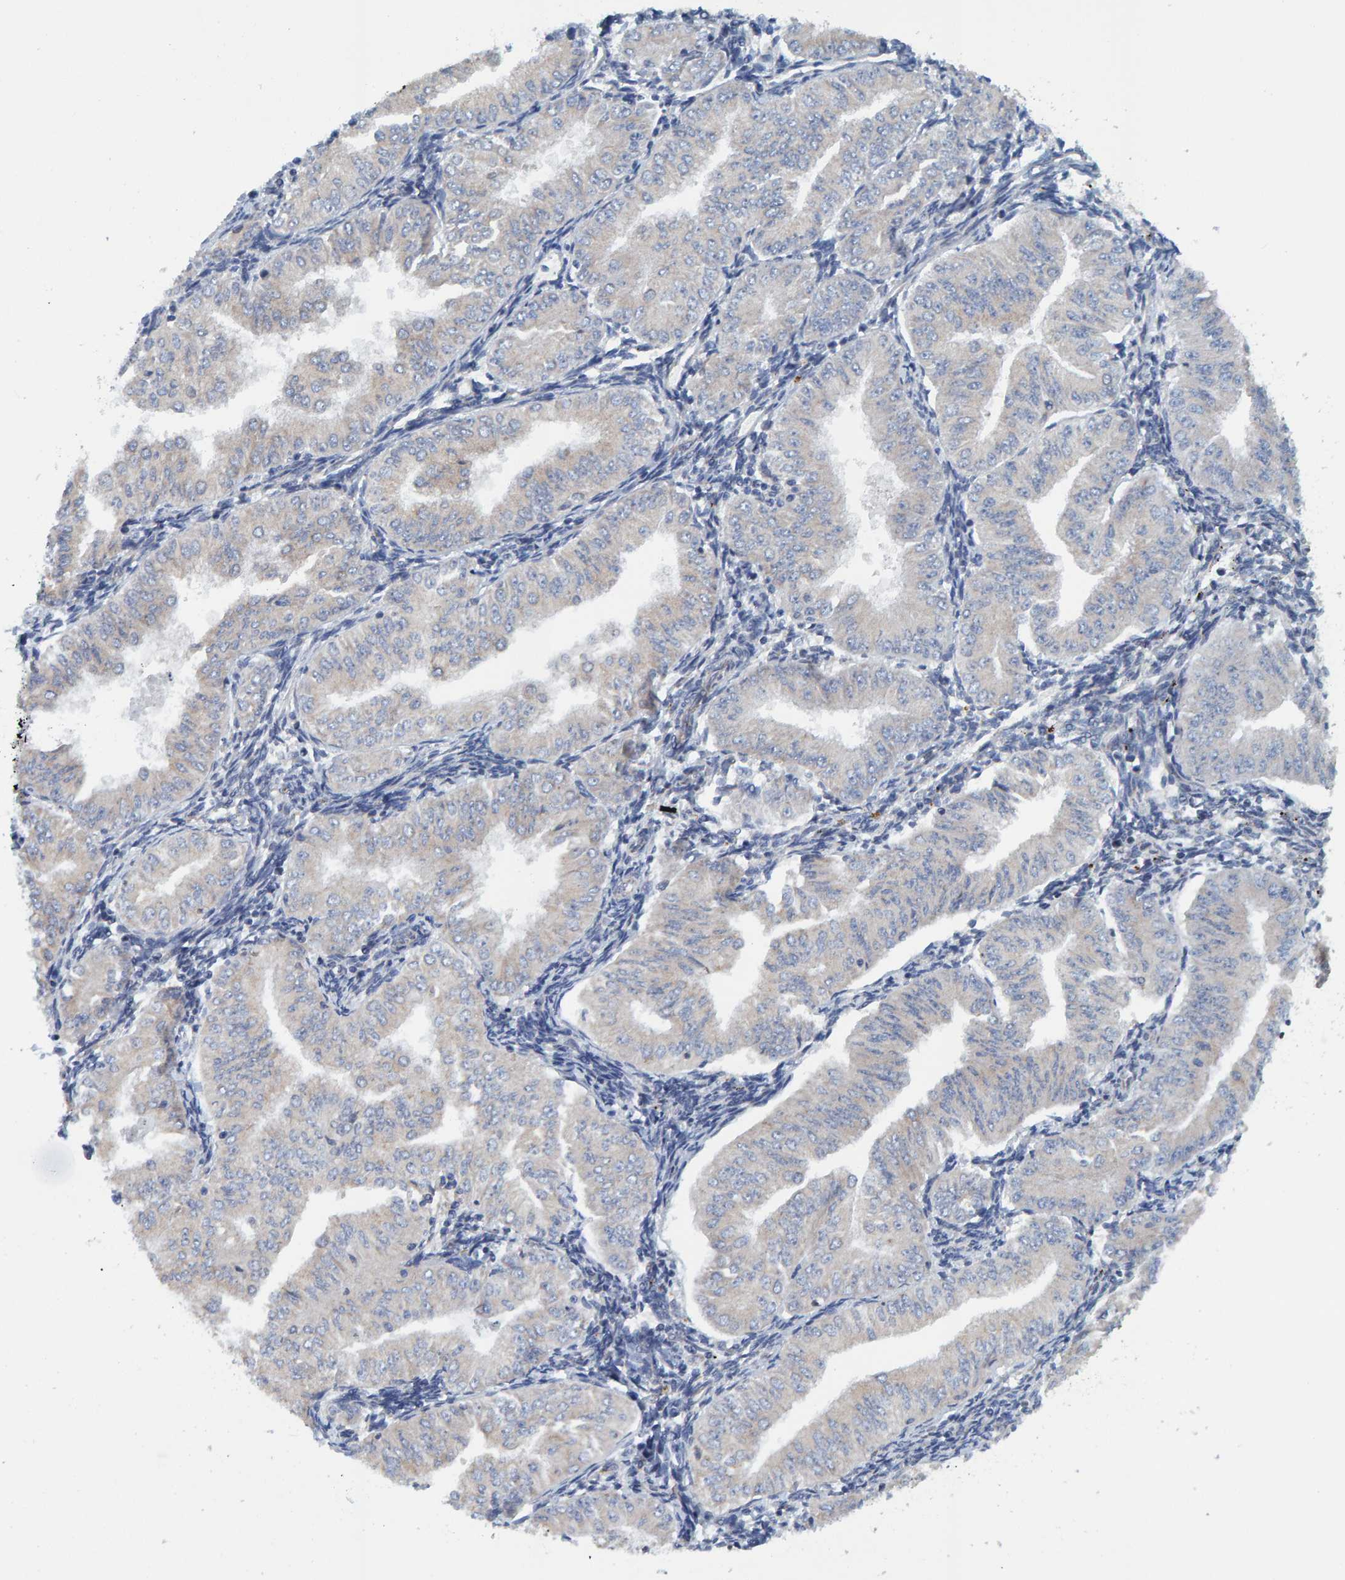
{"staining": {"intensity": "negative", "quantity": "none", "location": "none"}, "tissue": "endometrial cancer", "cell_type": "Tumor cells", "image_type": "cancer", "snomed": [{"axis": "morphology", "description": "Normal tissue, NOS"}, {"axis": "morphology", "description": "Adenocarcinoma, NOS"}, {"axis": "topography", "description": "Endometrium"}], "caption": "IHC micrograph of neoplastic tissue: endometrial cancer (adenocarcinoma) stained with DAB (3,3'-diaminobenzidine) exhibits no significant protein expression in tumor cells.", "gene": "SCRN2", "patient": {"sex": "female", "age": 53}}